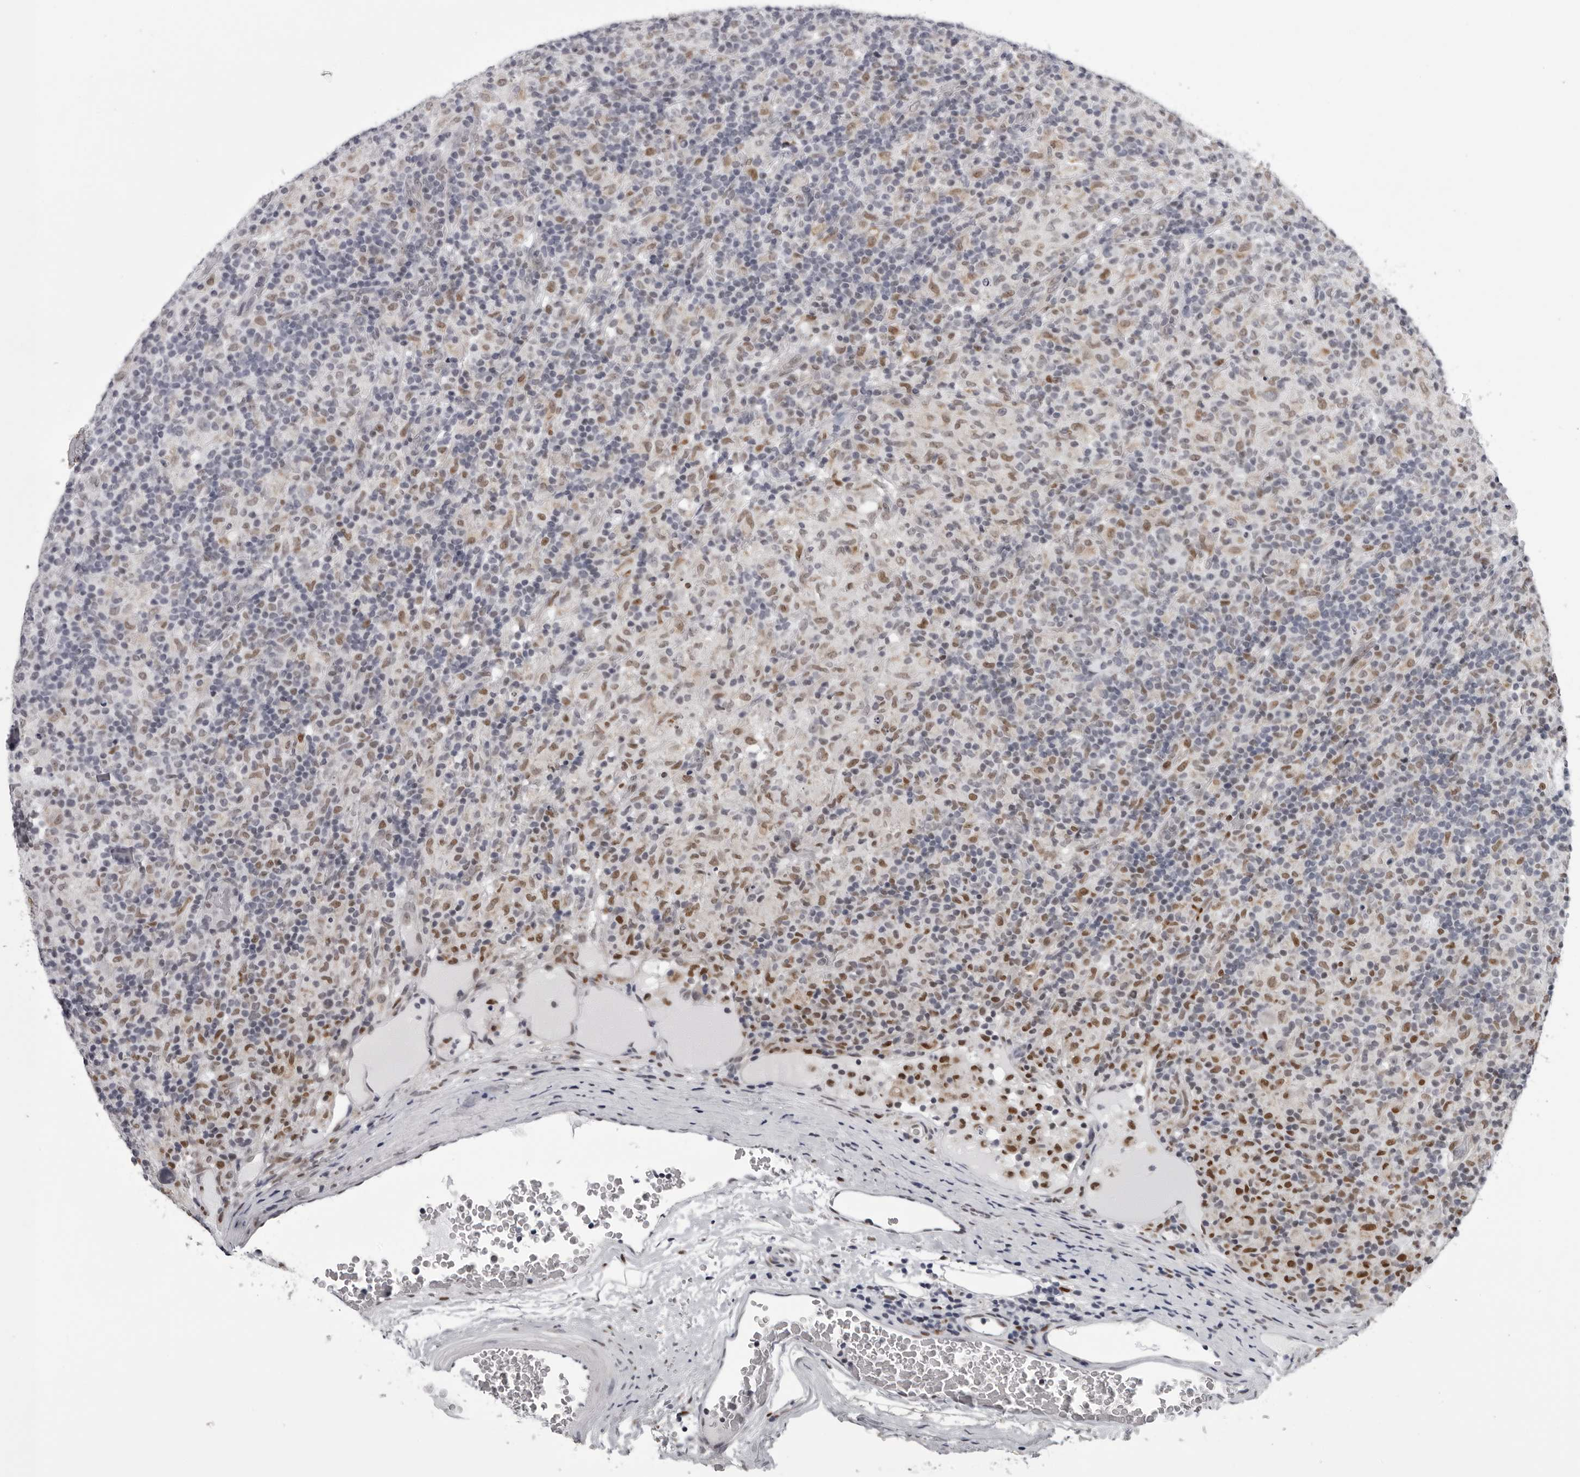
{"staining": {"intensity": "negative", "quantity": "none", "location": "none"}, "tissue": "lymphoma", "cell_type": "Tumor cells", "image_type": "cancer", "snomed": [{"axis": "morphology", "description": "Hodgkin's disease, NOS"}, {"axis": "topography", "description": "Lymph node"}], "caption": "Immunohistochemistry photomicrograph of human Hodgkin's disease stained for a protein (brown), which shows no staining in tumor cells. (DAB immunohistochemistry, high magnification).", "gene": "CPT2", "patient": {"sex": "male", "age": 70}}